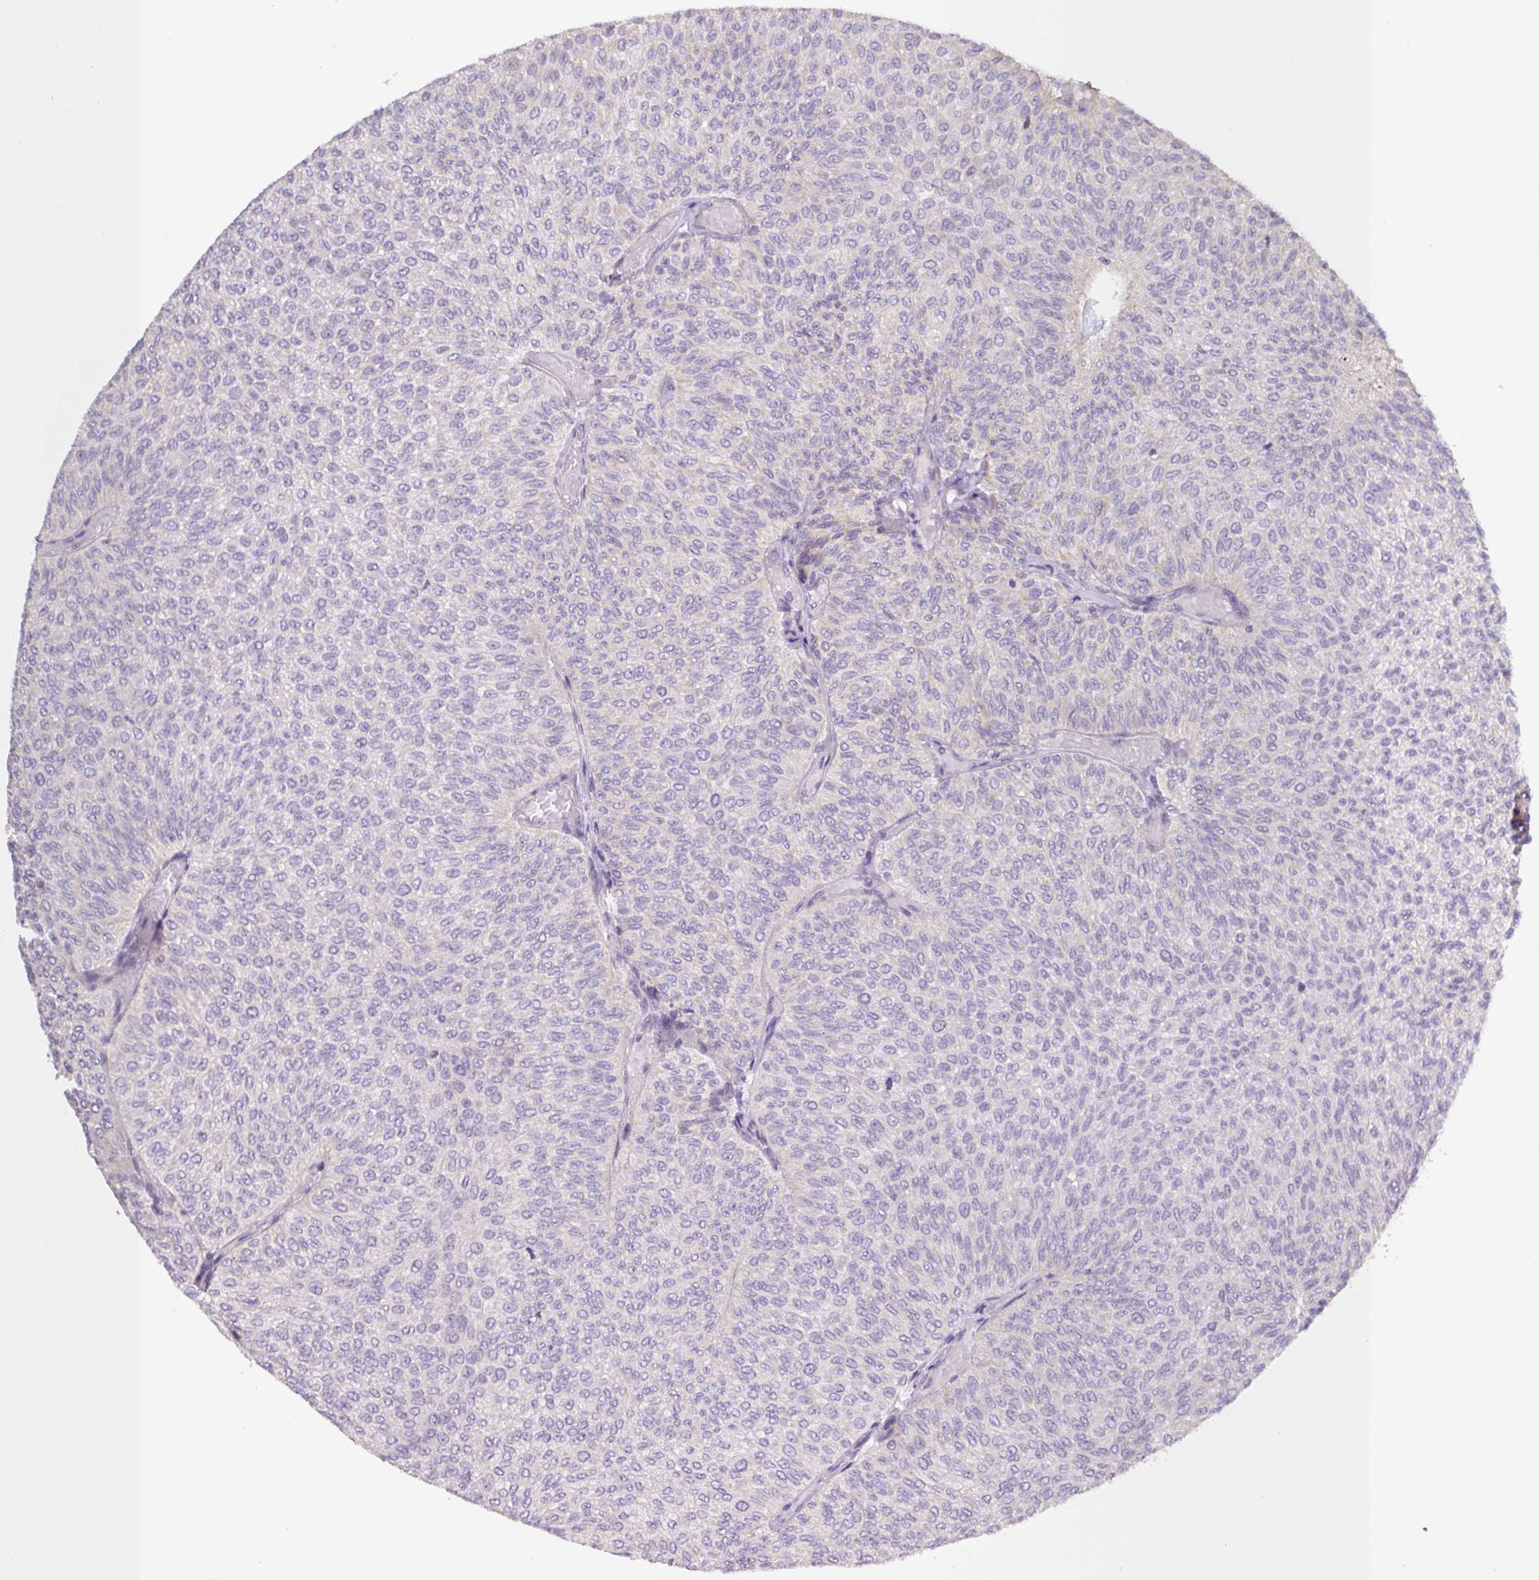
{"staining": {"intensity": "negative", "quantity": "none", "location": "none"}, "tissue": "urothelial cancer", "cell_type": "Tumor cells", "image_type": "cancer", "snomed": [{"axis": "morphology", "description": "Urothelial carcinoma, Low grade"}, {"axis": "topography", "description": "Urinary bladder"}], "caption": "Tumor cells show no significant protein staining in urothelial carcinoma (low-grade). (Stains: DAB immunohistochemistry (IHC) with hematoxylin counter stain, Microscopy: brightfield microscopy at high magnification).", "gene": "SFTPB", "patient": {"sex": "male", "age": 78}}